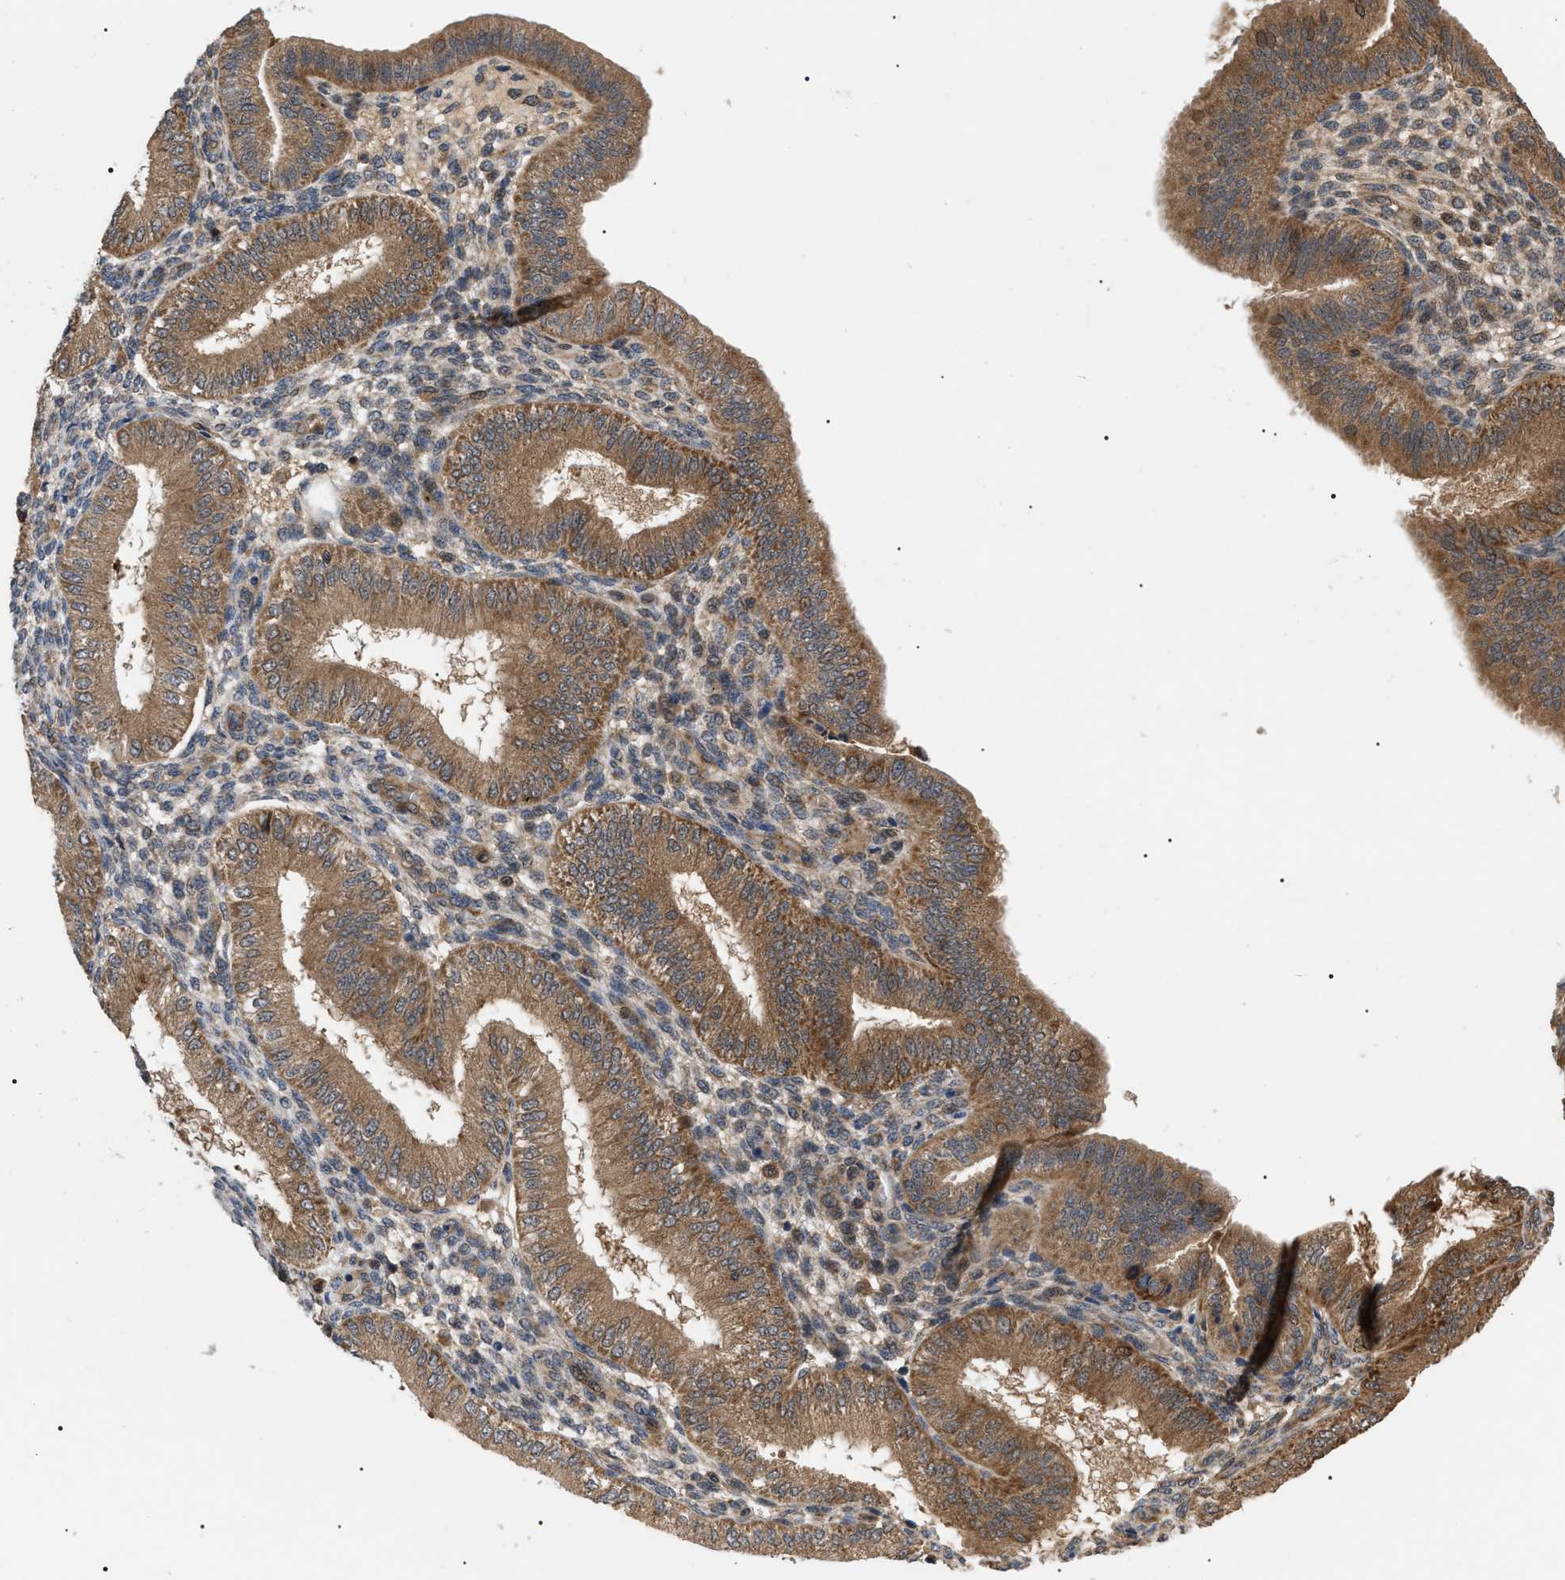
{"staining": {"intensity": "weak", "quantity": ">75%", "location": "cytoplasmic/membranous"}, "tissue": "endometrium", "cell_type": "Cells in endometrial stroma", "image_type": "normal", "snomed": [{"axis": "morphology", "description": "Normal tissue, NOS"}, {"axis": "topography", "description": "Endometrium"}], "caption": "Benign endometrium exhibits weak cytoplasmic/membranous expression in approximately >75% of cells in endometrial stroma The staining is performed using DAB (3,3'-diaminobenzidine) brown chromogen to label protein expression. The nuclei are counter-stained blue using hematoxylin..", "gene": "ASTL", "patient": {"sex": "female", "age": 39}}